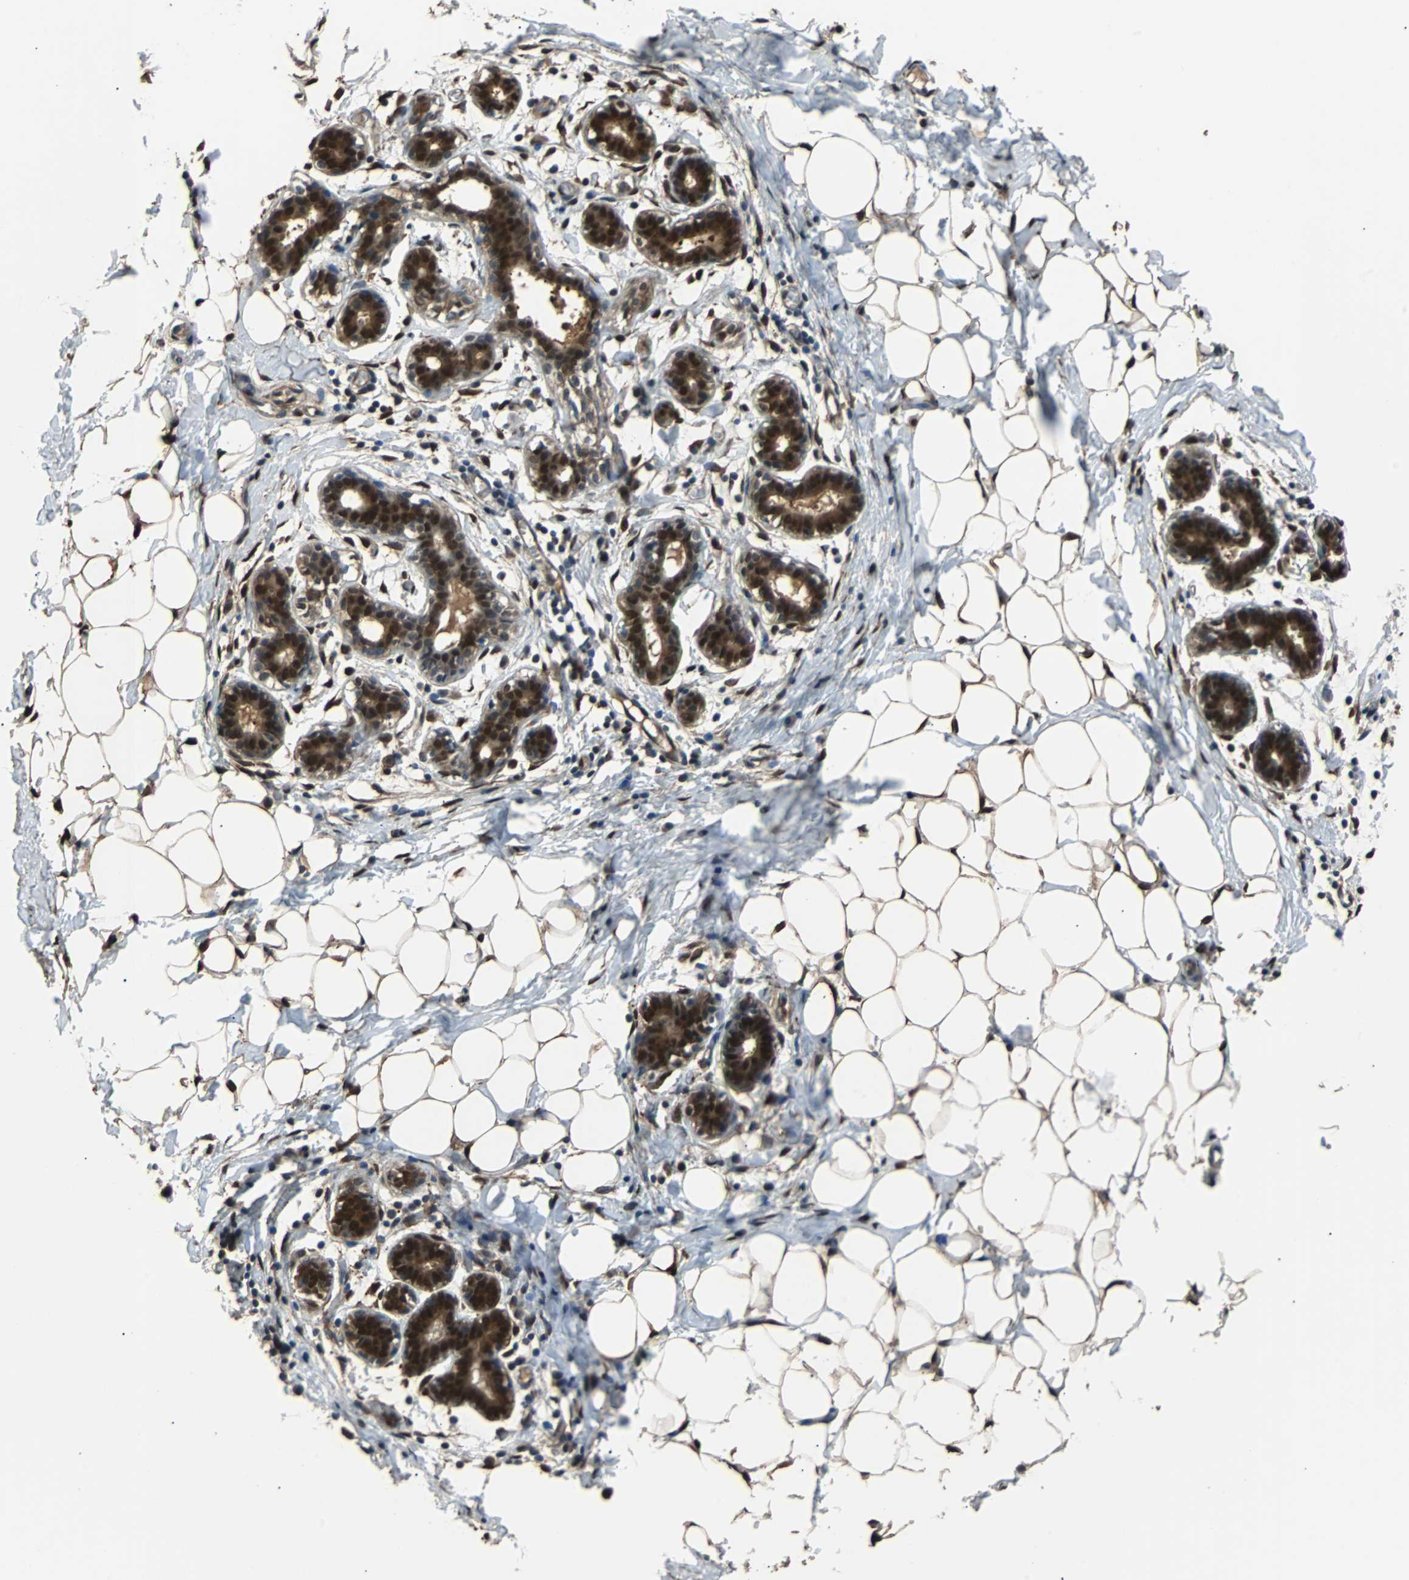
{"staining": {"intensity": "strong", "quantity": ">75%", "location": "cytoplasmic/membranous,nuclear"}, "tissue": "breast", "cell_type": "Adipocytes", "image_type": "normal", "snomed": [{"axis": "morphology", "description": "Normal tissue, NOS"}, {"axis": "topography", "description": "Breast"}], "caption": "This micrograph displays benign breast stained with immunohistochemistry to label a protein in brown. The cytoplasmic/membranous,nuclear of adipocytes show strong positivity for the protein. Nuclei are counter-stained blue.", "gene": "PRDX6", "patient": {"sex": "female", "age": 27}}